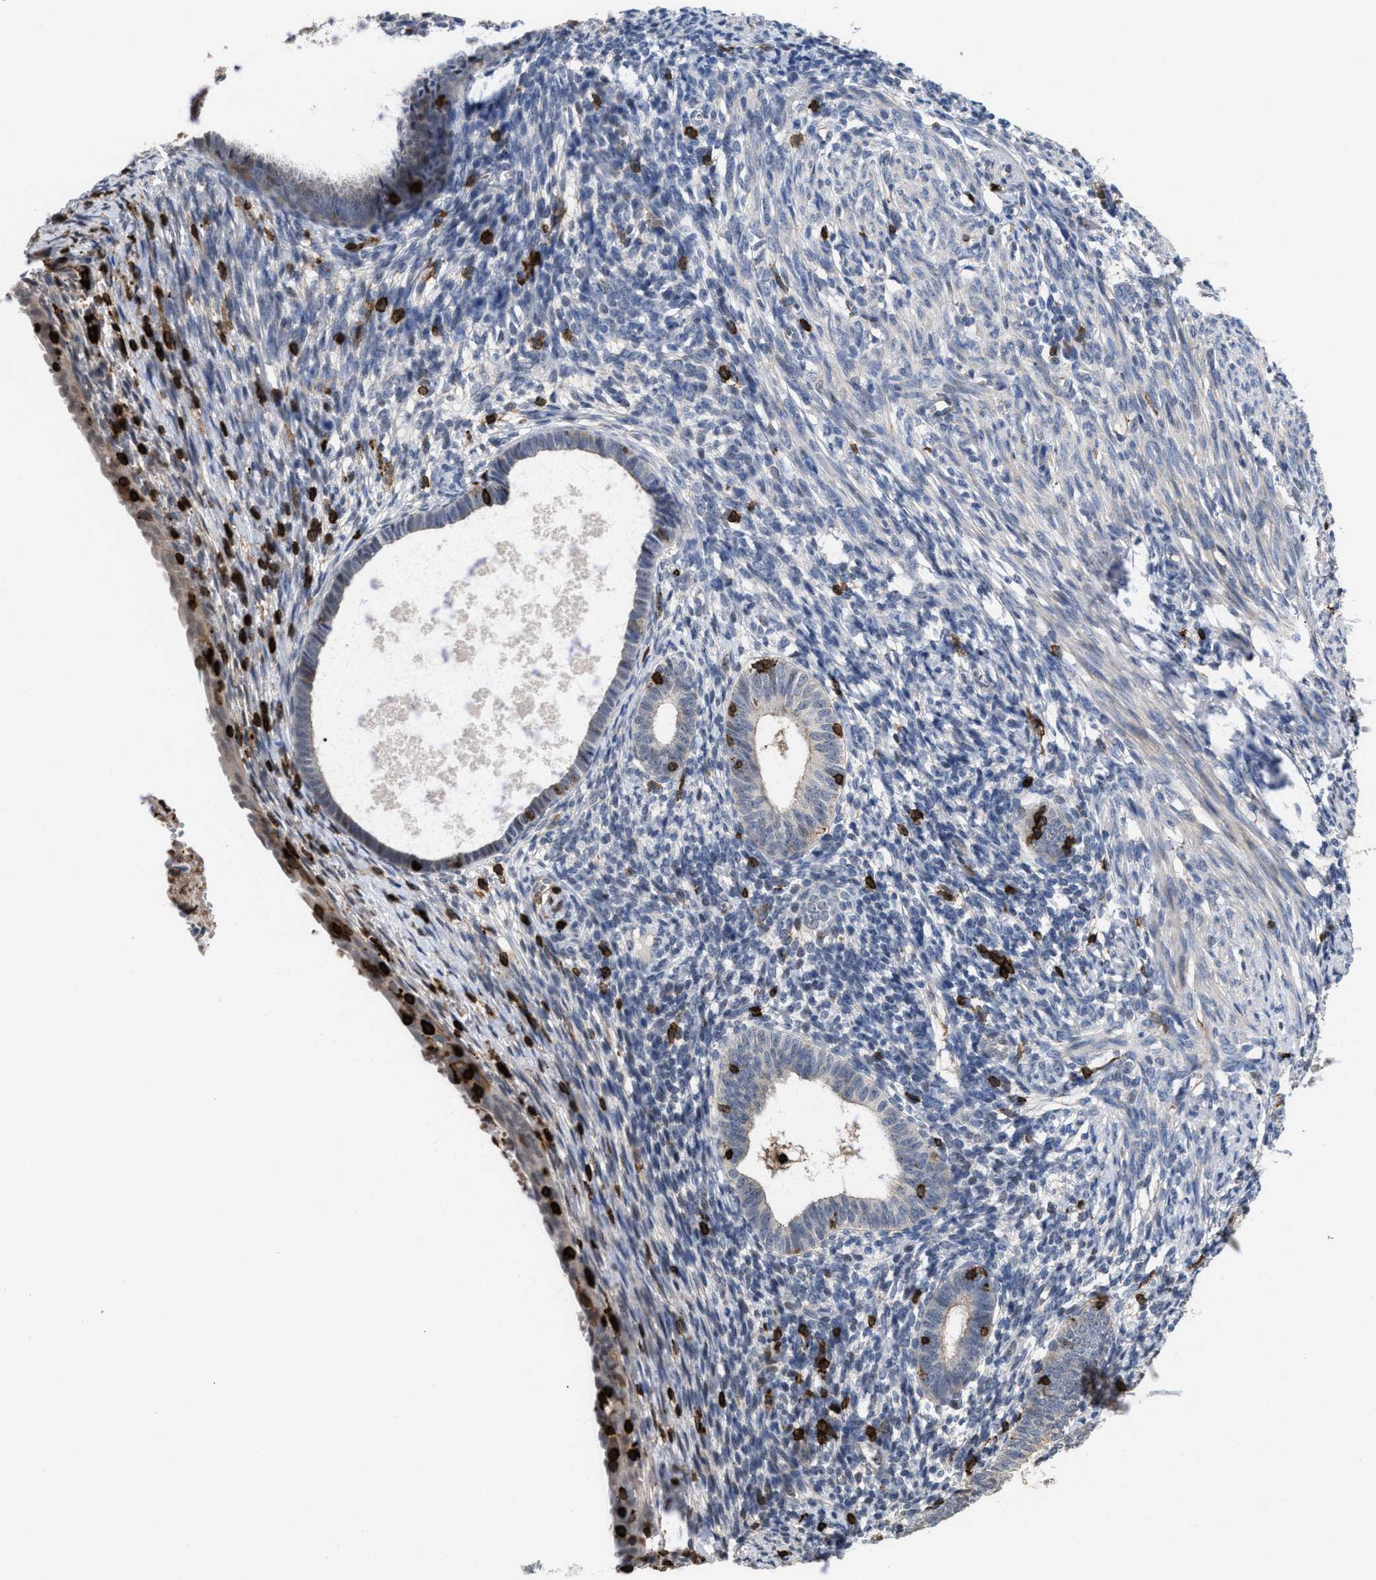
{"staining": {"intensity": "negative", "quantity": "none", "location": "none"}, "tissue": "endometrium", "cell_type": "Cells in endometrial stroma", "image_type": "normal", "snomed": [{"axis": "morphology", "description": "Normal tissue, NOS"}, {"axis": "morphology", "description": "Adenocarcinoma, NOS"}, {"axis": "topography", "description": "Endometrium"}], "caption": "Immunohistochemistry (IHC) of benign human endometrium shows no expression in cells in endometrial stroma.", "gene": "PTPRE", "patient": {"sex": "female", "age": 57}}